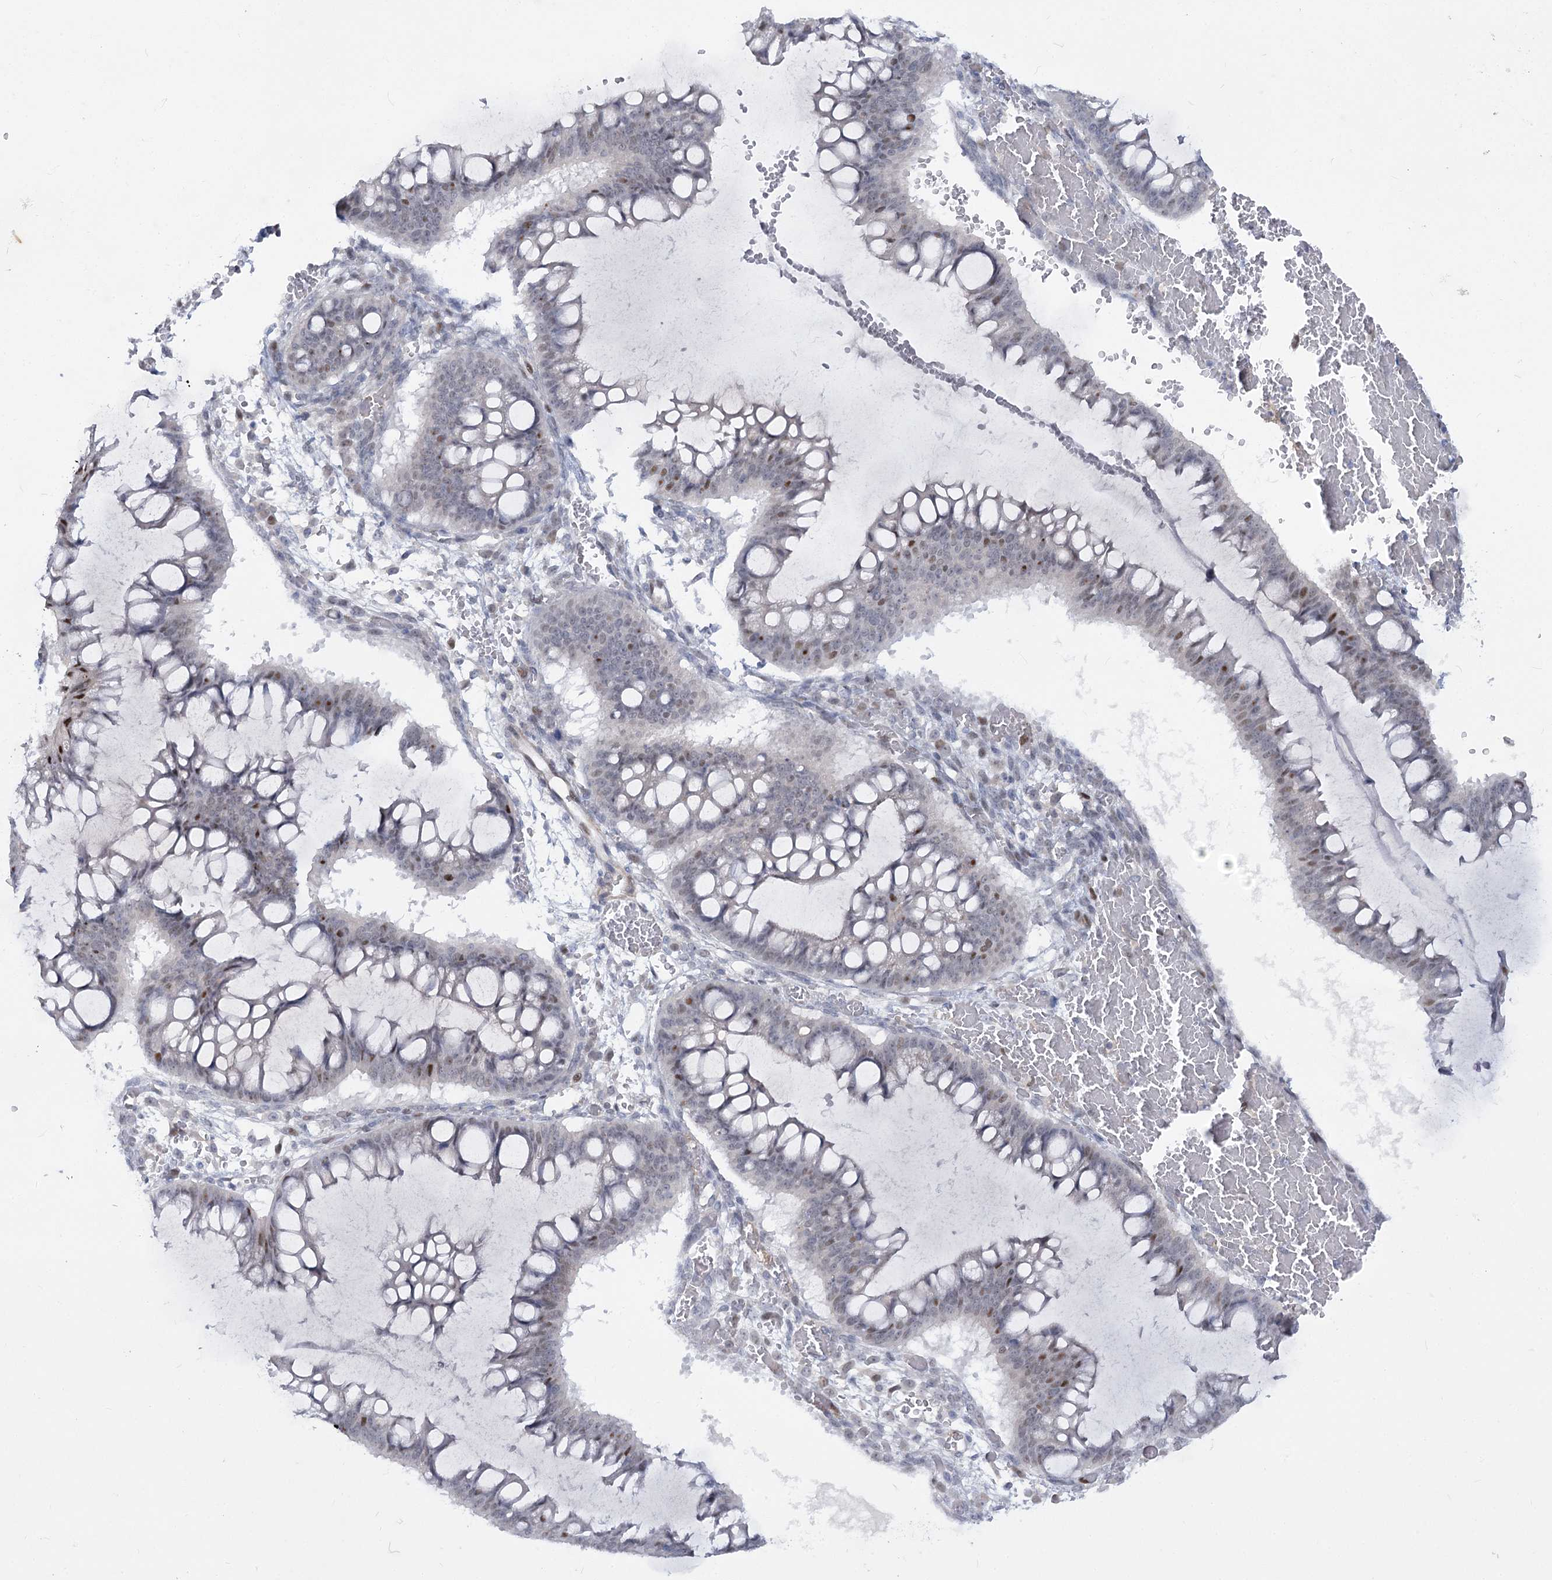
{"staining": {"intensity": "weak", "quantity": "25%-75%", "location": "nuclear"}, "tissue": "ovarian cancer", "cell_type": "Tumor cells", "image_type": "cancer", "snomed": [{"axis": "morphology", "description": "Cystadenocarcinoma, mucinous, NOS"}, {"axis": "topography", "description": "Ovary"}], "caption": "This micrograph demonstrates ovarian mucinous cystadenocarcinoma stained with IHC to label a protein in brown. The nuclear of tumor cells show weak positivity for the protein. Nuclei are counter-stained blue.", "gene": "ARSI", "patient": {"sex": "female", "age": 73}}